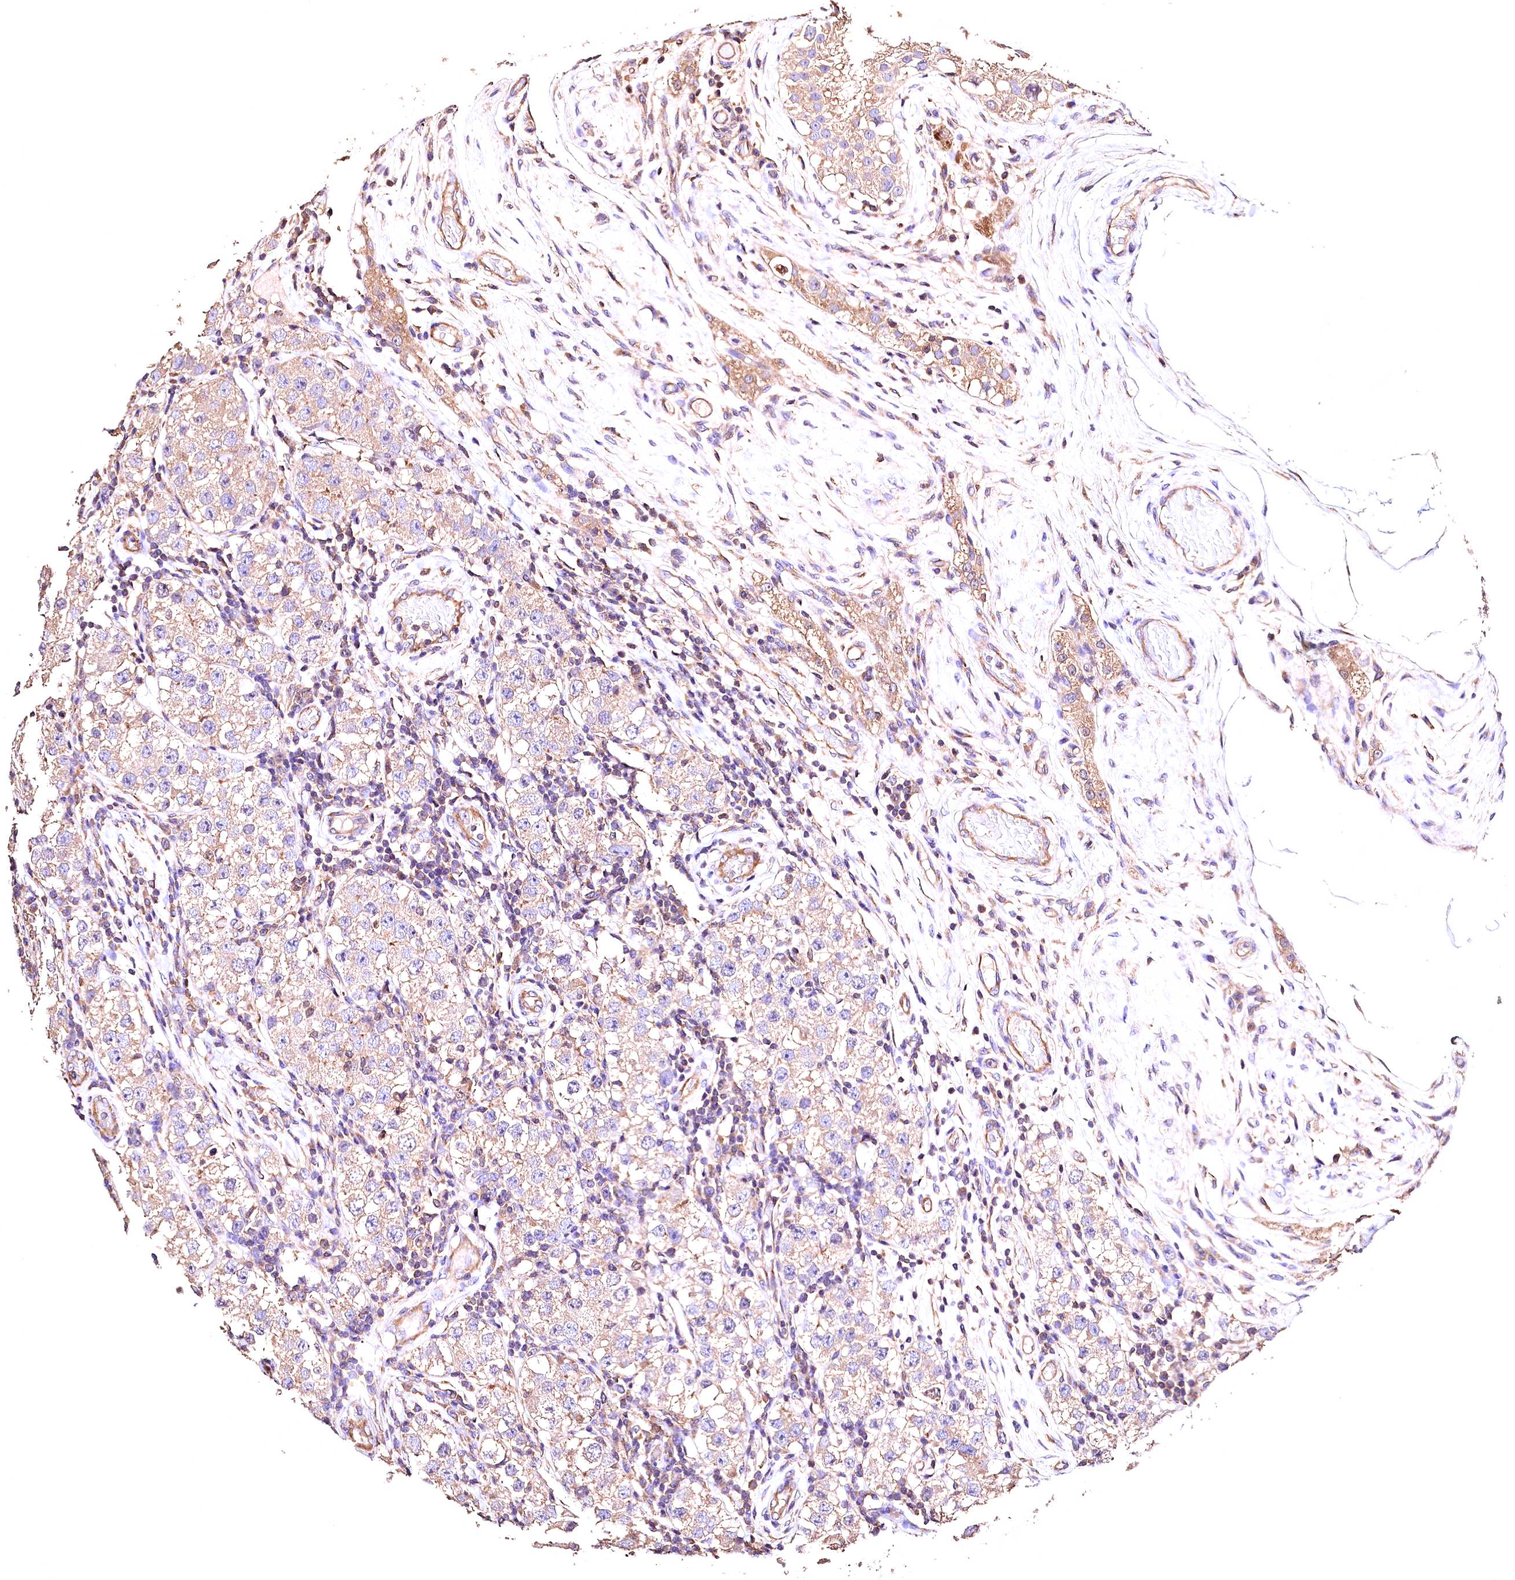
{"staining": {"intensity": "weak", "quantity": ">75%", "location": "cytoplasmic/membranous"}, "tissue": "testis cancer", "cell_type": "Tumor cells", "image_type": "cancer", "snomed": [{"axis": "morphology", "description": "Seminoma, NOS"}, {"axis": "topography", "description": "Testis"}], "caption": "Seminoma (testis) stained for a protein demonstrates weak cytoplasmic/membranous positivity in tumor cells.", "gene": "OAS3", "patient": {"sex": "male", "age": 34}}